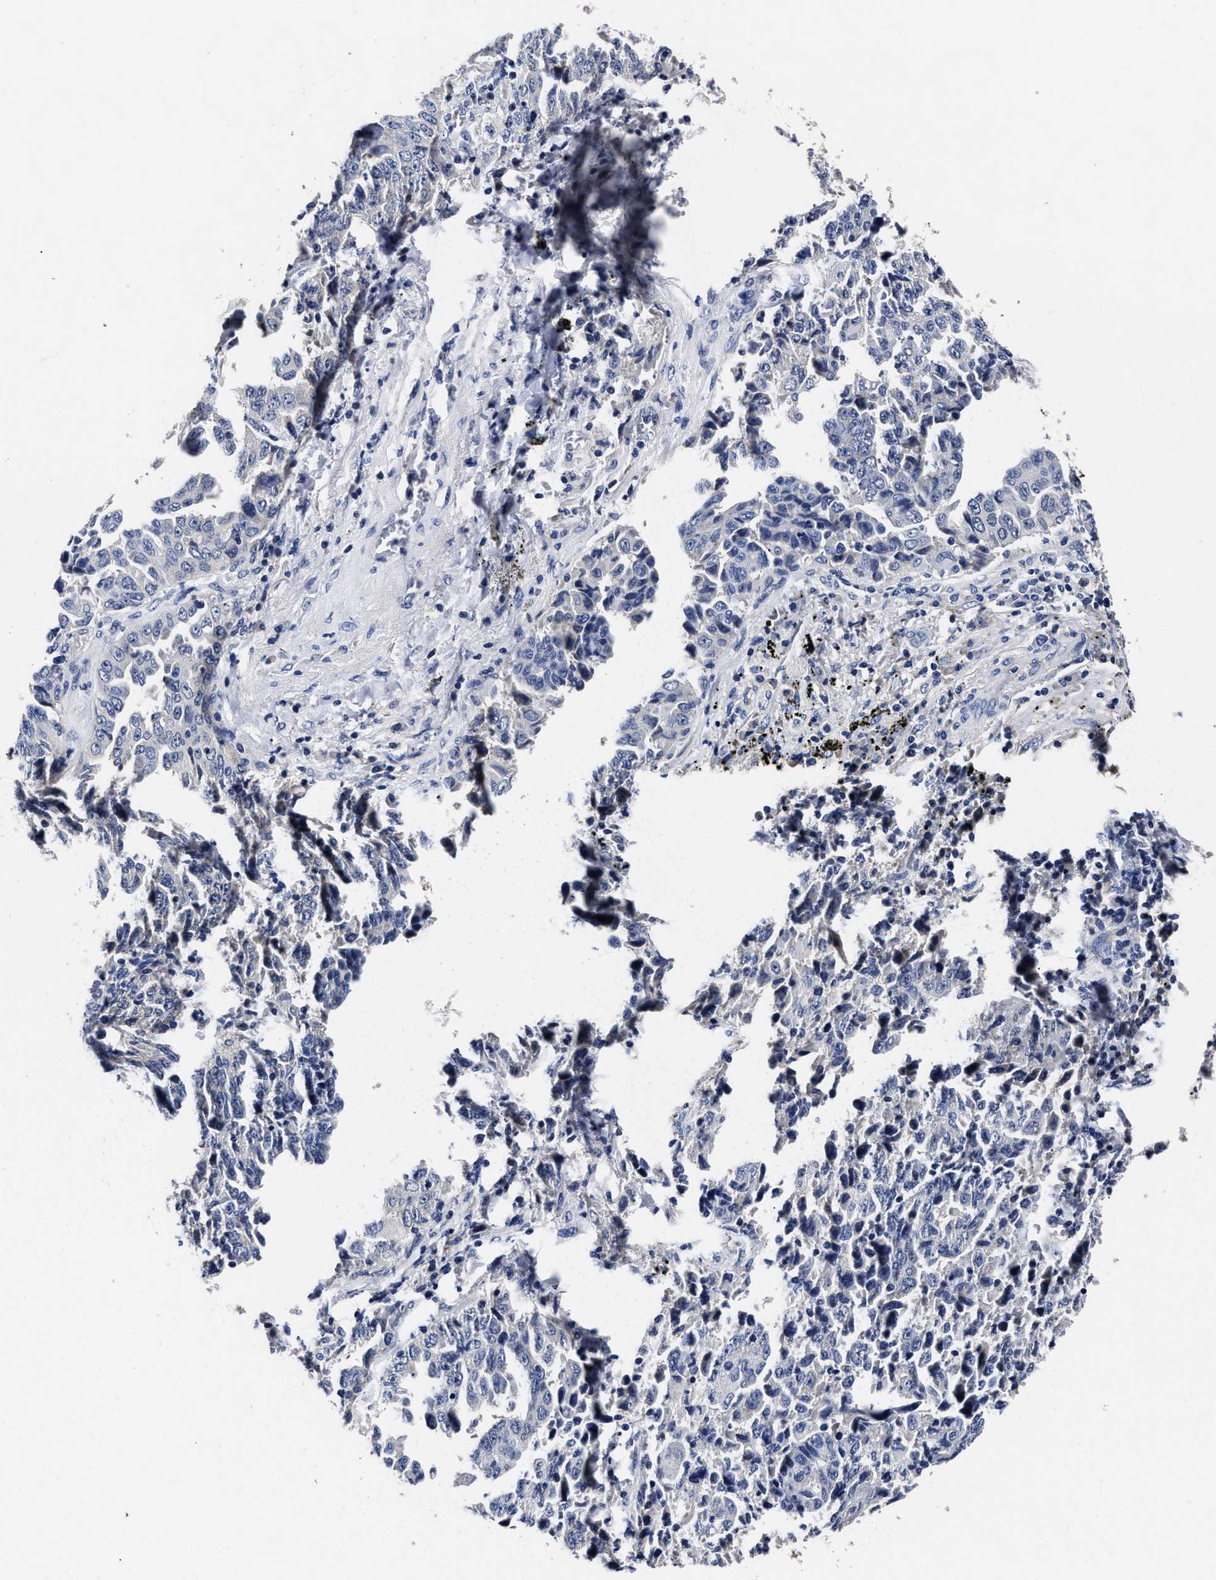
{"staining": {"intensity": "negative", "quantity": "none", "location": "none"}, "tissue": "lung cancer", "cell_type": "Tumor cells", "image_type": "cancer", "snomed": [{"axis": "morphology", "description": "Adenocarcinoma, NOS"}, {"axis": "topography", "description": "Lung"}], "caption": "Immunohistochemistry (IHC) image of neoplastic tissue: human lung adenocarcinoma stained with DAB shows no significant protein staining in tumor cells.", "gene": "OLFML2A", "patient": {"sex": "female", "age": 51}}